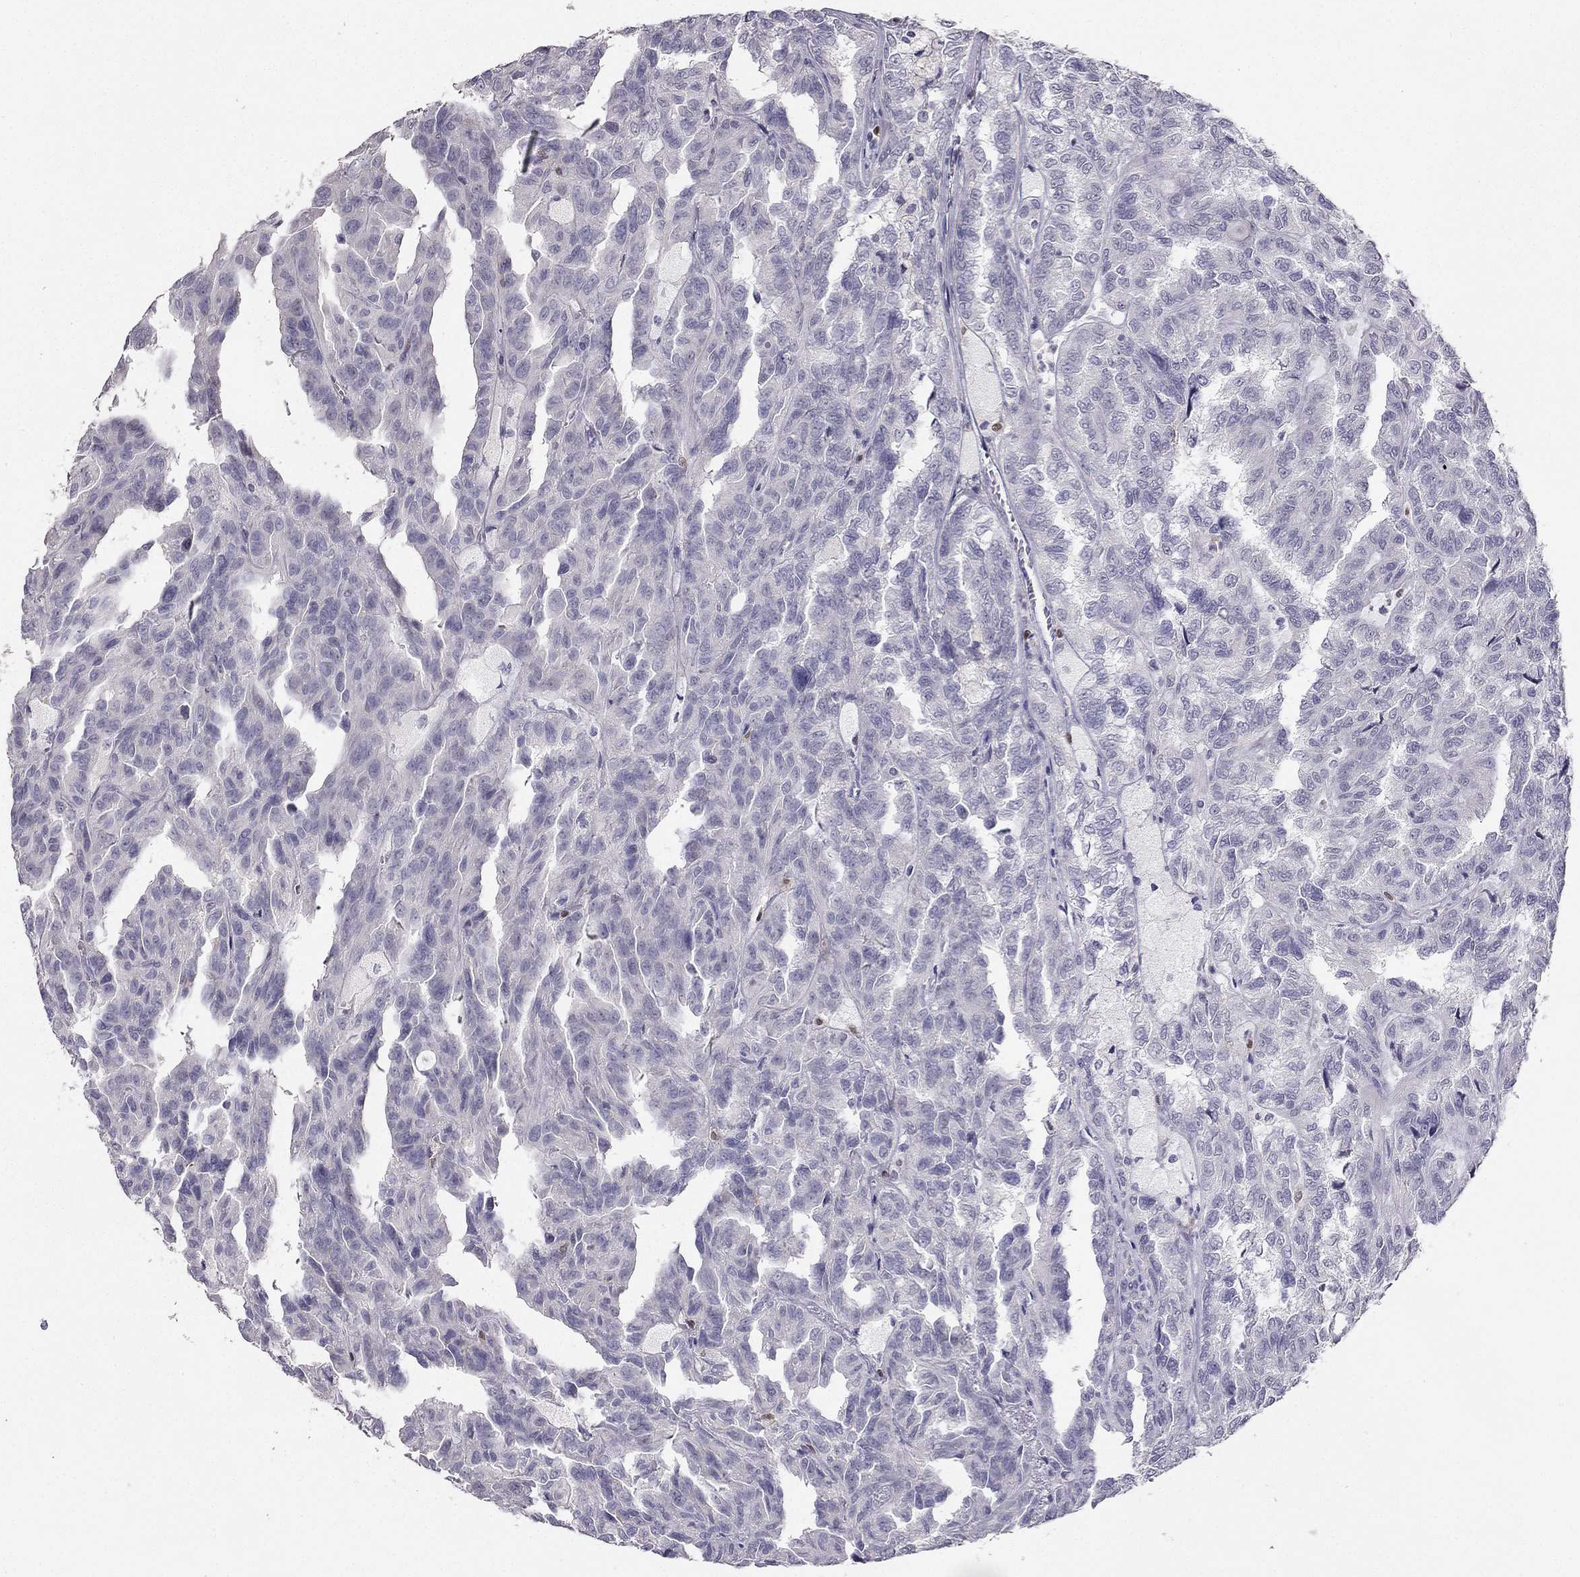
{"staining": {"intensity": "negative", "quantity": "none", "location": "none"}, "tissue": "renal cancer", "cell_type": "Tumor cells", "image_type": "cancer", "snomed": [{"axis": "morphology", "description": "Adenocarcinoma, NOS"}, {"axis": "topography", "description": "Kidney"}], "caption": "IHC of human renal cancer displays no staining in tumor cells. Nuclei are stained in blue.", "gene": "CALB2", "patient": {"sex": "male", "age": 79}}